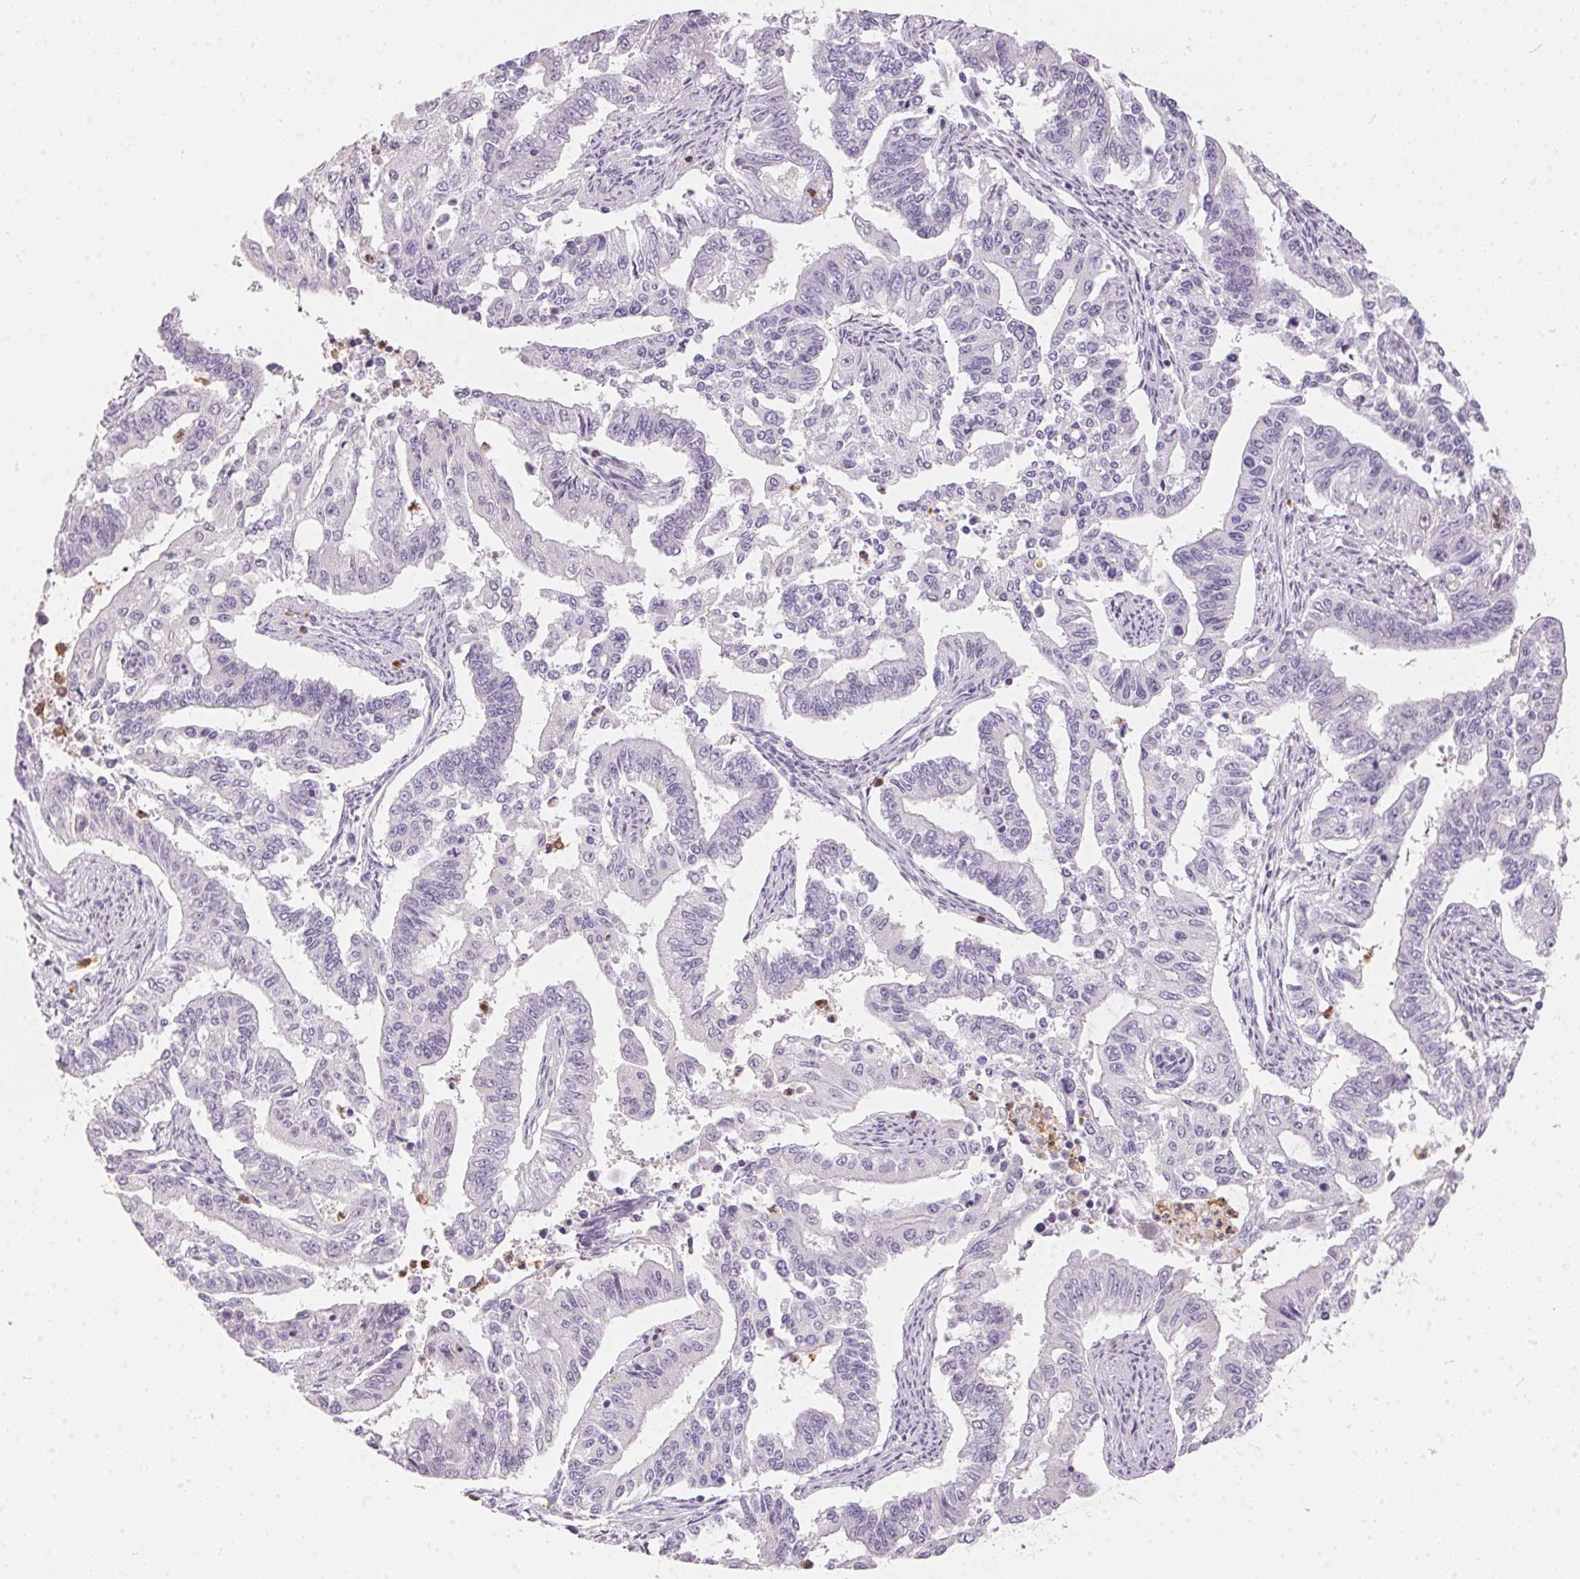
{"staining": {"intensity": "negative", "quantity": "none", "location": "none"}, "tissue": "endometrial cancer", "cell_type": "Tumor cells", "image_type": "cancer", "snomed": [{"axis": "morphology", "description": "Adenocarcinoma, NOS"}, {"axis": "topography", "description": "Uterus"}], "caption": "Human endometrial adenocarcinoma stained for a protein using immunohistochemistry (IHC) demonstrates no expression in tumor cells.", "gene": "SERPINB1", "patient": {"sex": "female", "age": 59}}